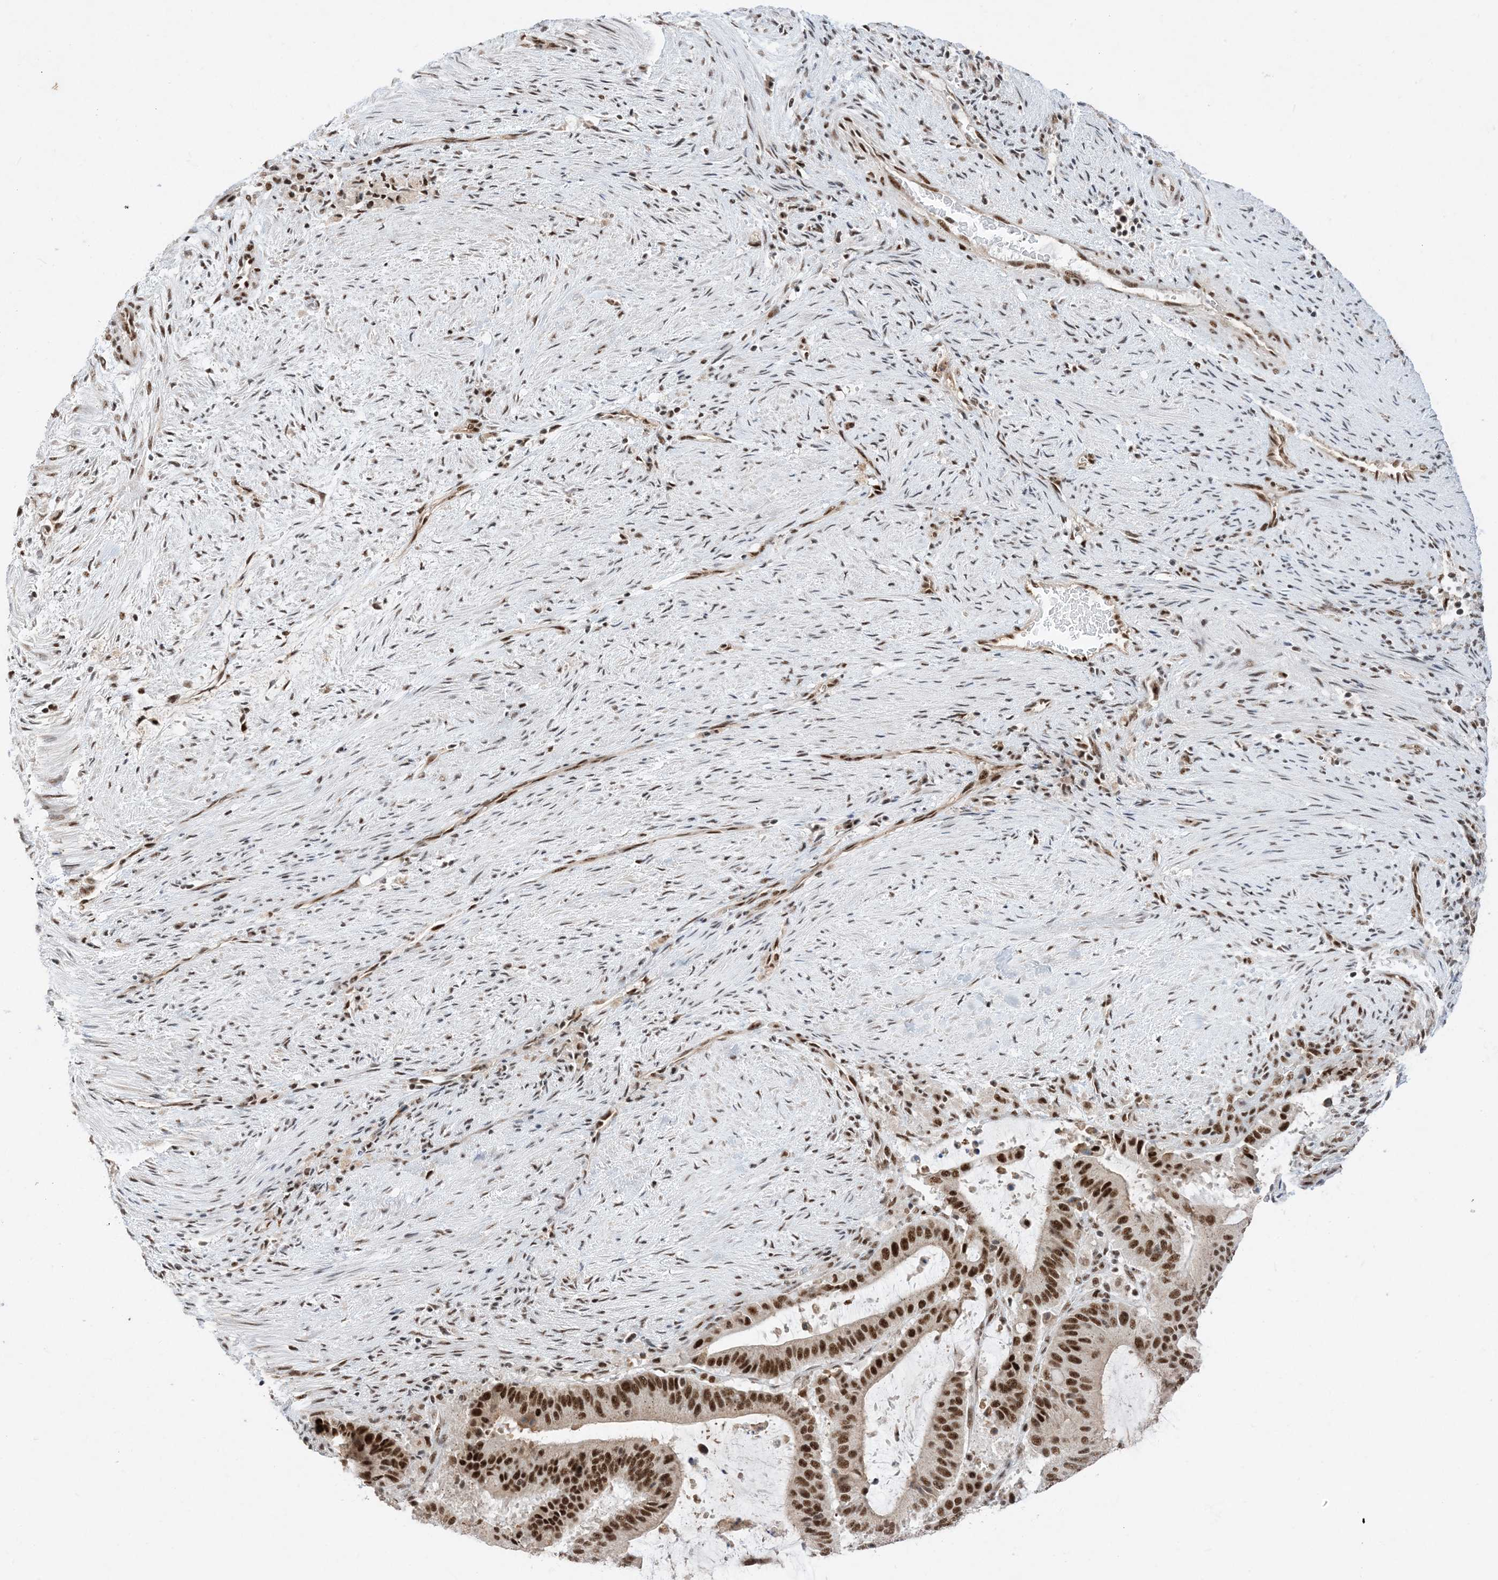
{"staining": {"intensity": "strong", "quantity": ">75%", "location": "nuclear"}, "tissue": "liver cancer", "cell_type": "Tumor cells", "image_type": "cancer", "snomed": [{"axis": "morphology", "description": "Normal tissue, NOS"}, {"axis": "morphology", "description": "Cholangiocarcinoma"}, {"axis": "topography", "description": "Liver"}, {"axis": "topography", "description": "Peripheral nerve tissue"}], "caption": "Protein staining reveals strong nuclear expression in approximately >75% of tumor cells in liver cancer (cholangiocarcinoma).", "gene": "SF3A3", "patient": {"sex": "female", "age": 73}}